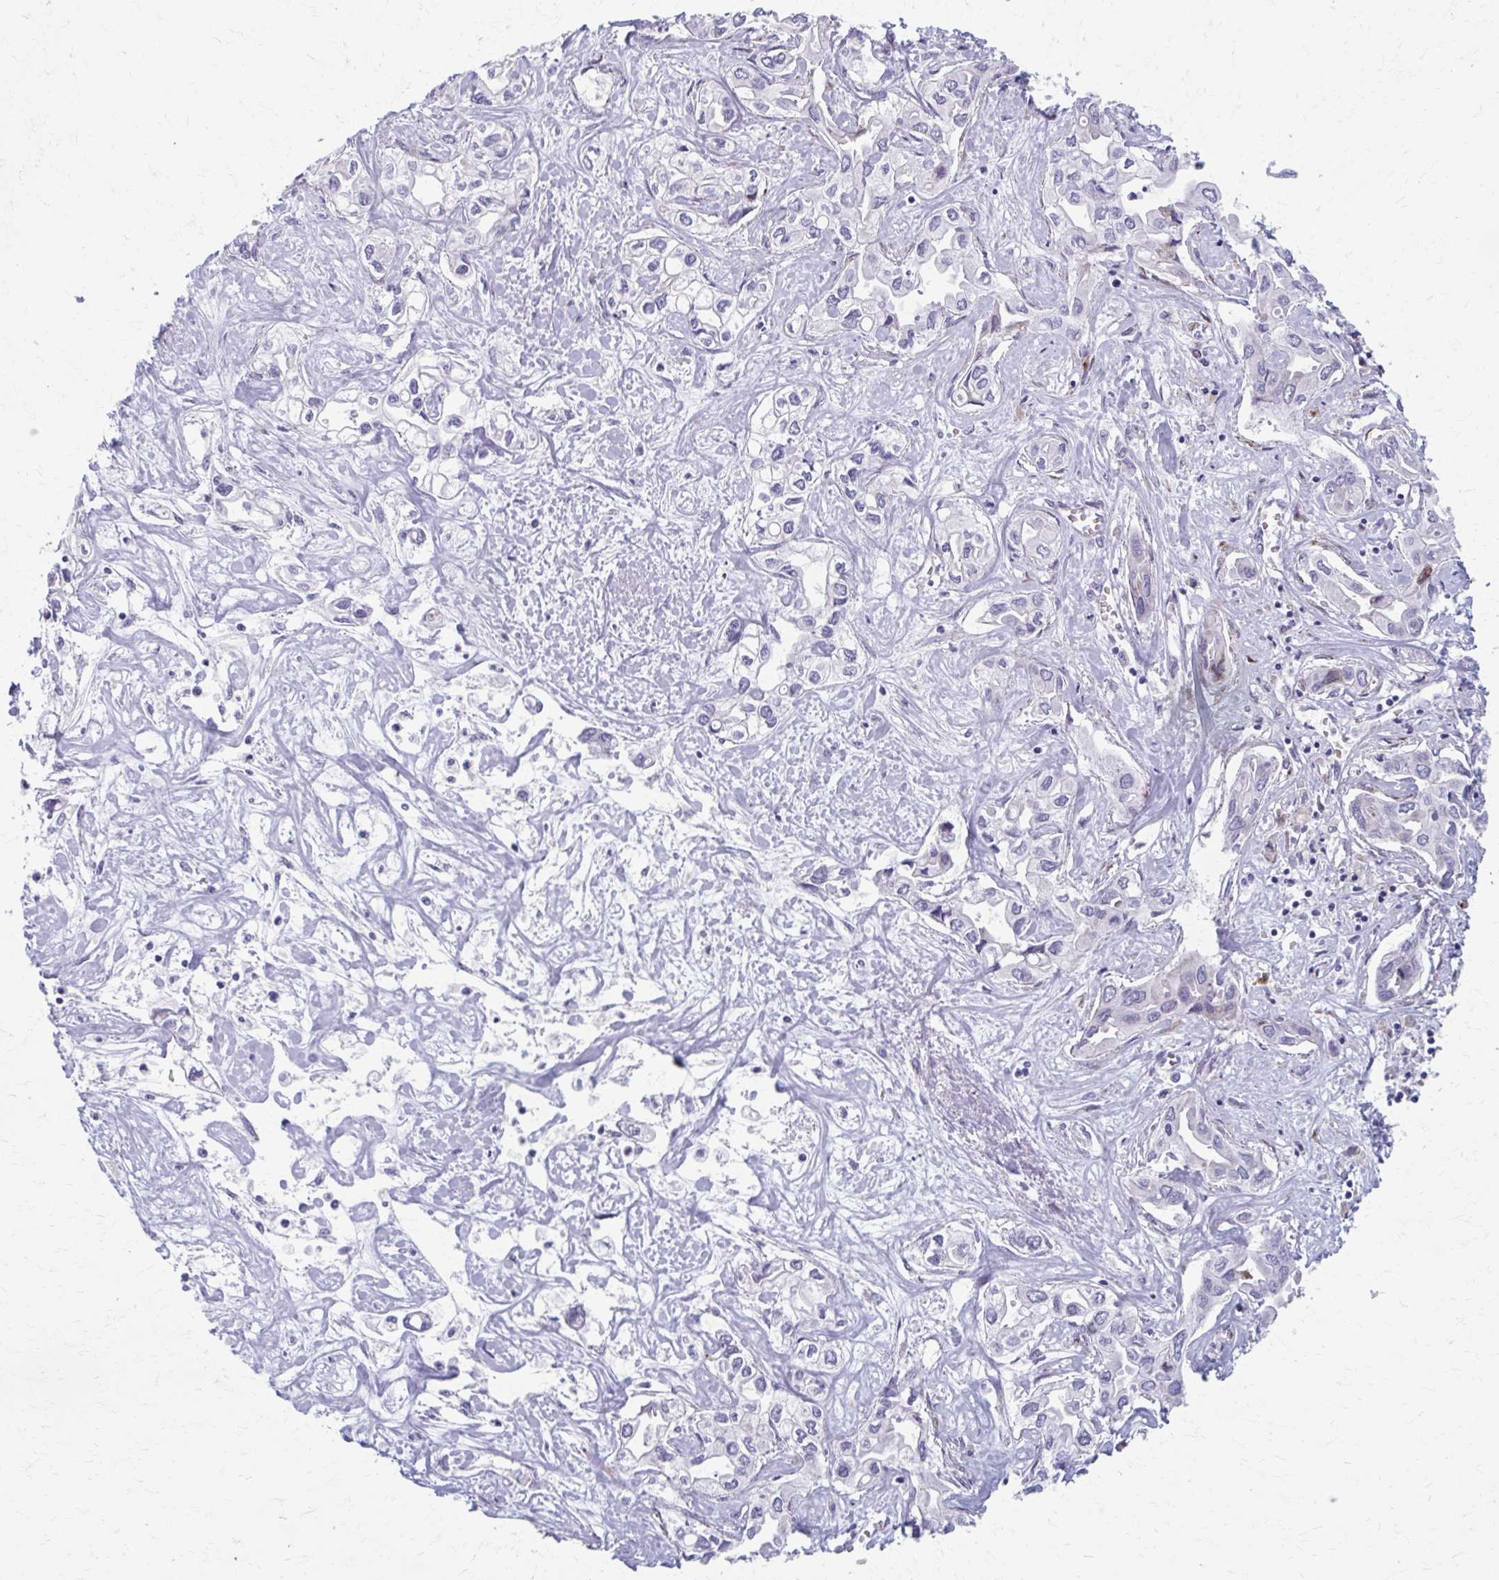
{"staining": {"intensity": "negative", "quantity": "none", "location": "none"}, "tissue": "liver cancer", "cell_type": "Tumor cells", "image_type": "cancer", "snomed": [{"axis": "morphology", "description": "Cholangiocarcinoma"}, {"axis": "topography", "description": "Liver"}], "caption": "Photomicrograph shows no protein positivity in tumor cells of liver cancer (cholangiocarcinoma) tissue.", "gene": "OLFM2", "patient": {"sex": "female", "age": 64}}